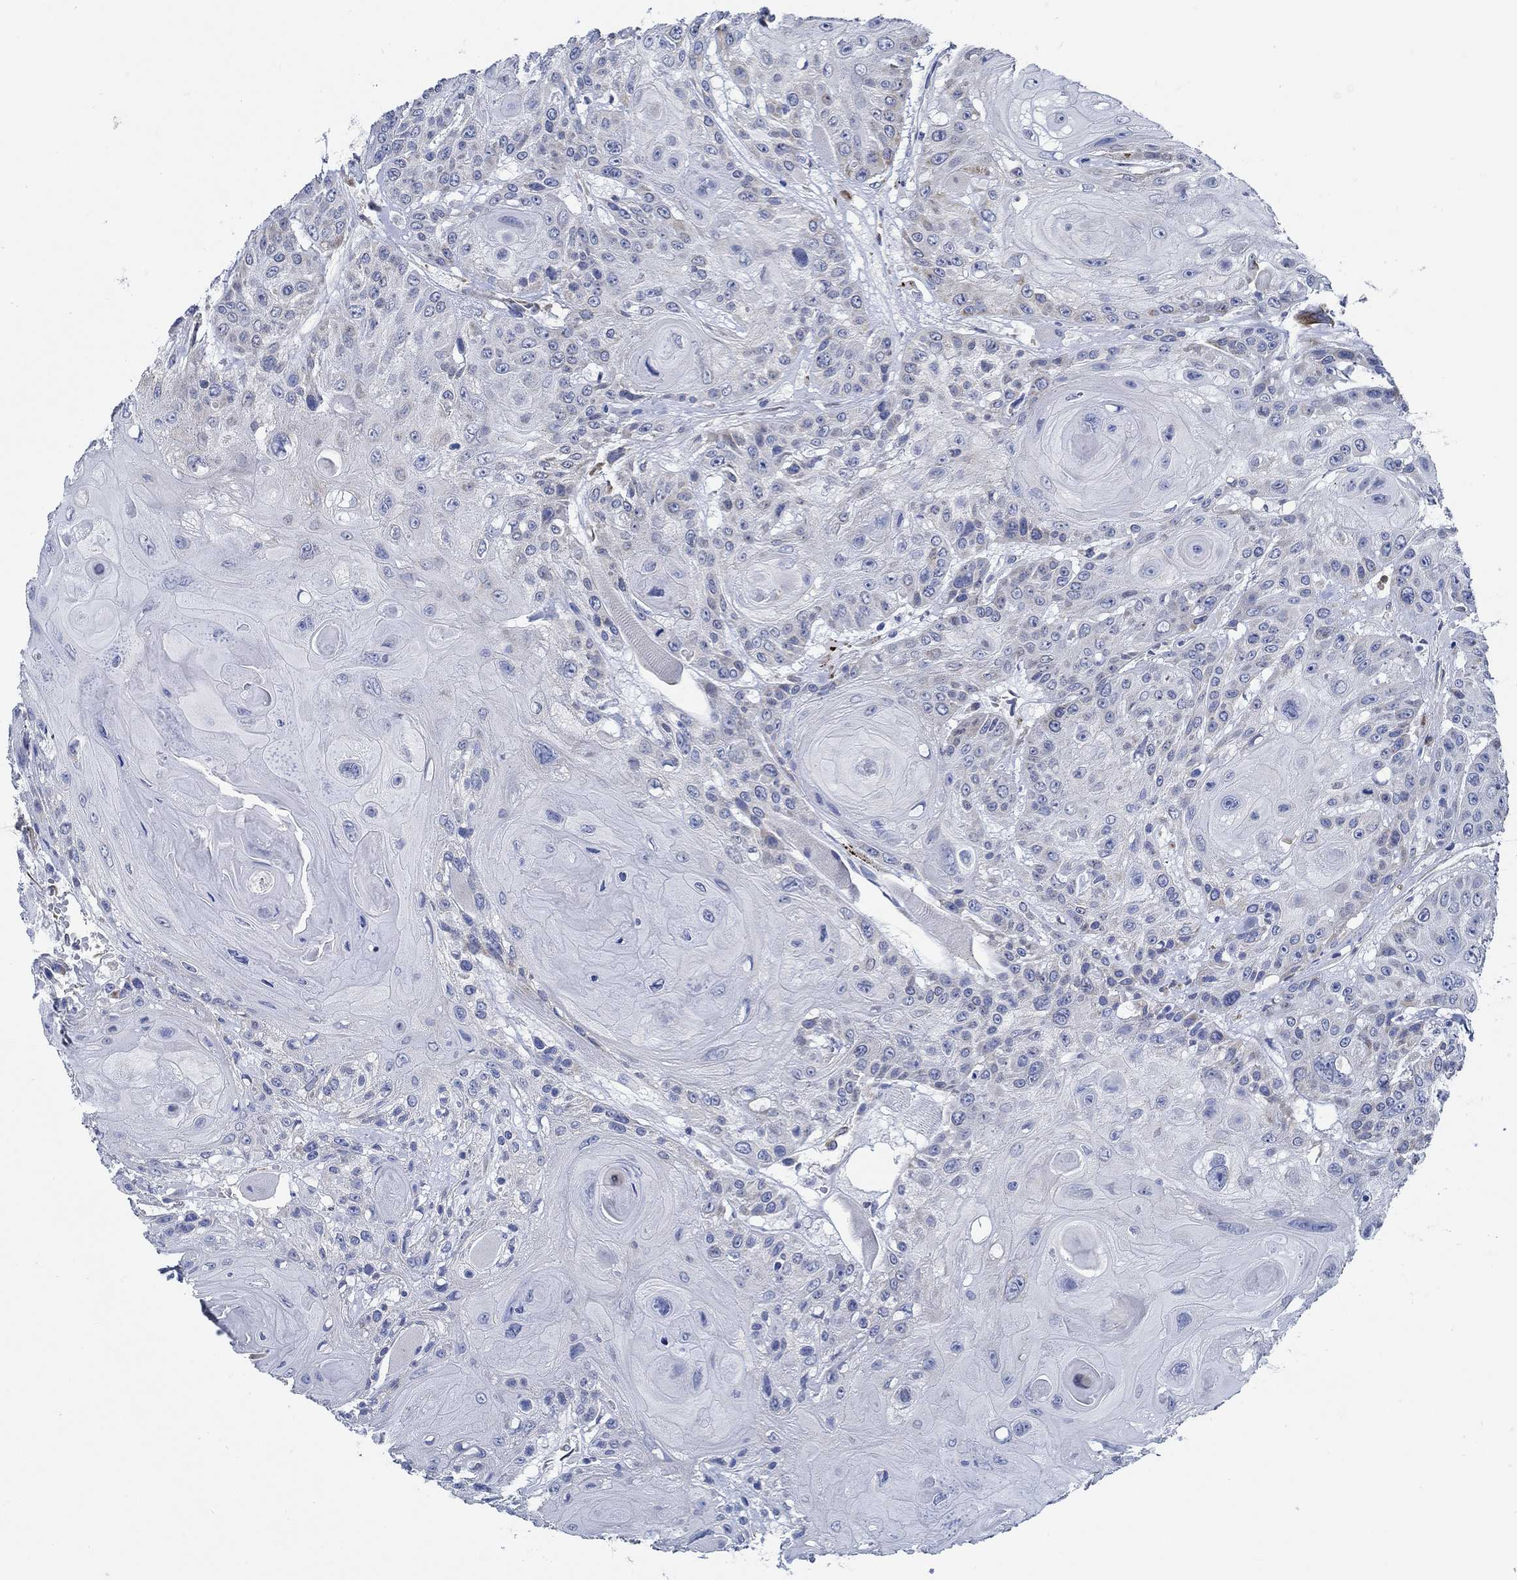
{"staining": {"intensity": "negative", "quantity": "none", "location": "none"}, "tissue": "head and neck cancer", "cell_type": "Tumor cells", "image_type": "cancer", "snomed": [{"axis": "morphology", "description": "Squamous cell carcinoma, NOS"}, {"axis": "topography", "description": "Head-Neck"}], "caption": "Immunohistochemical staining of human head and neck cancer (squamous cell carcinoma) shows no significant positivity in tumor cells.", "gene": "HECW2", "patient": {"sex": "female", "age": 59}}